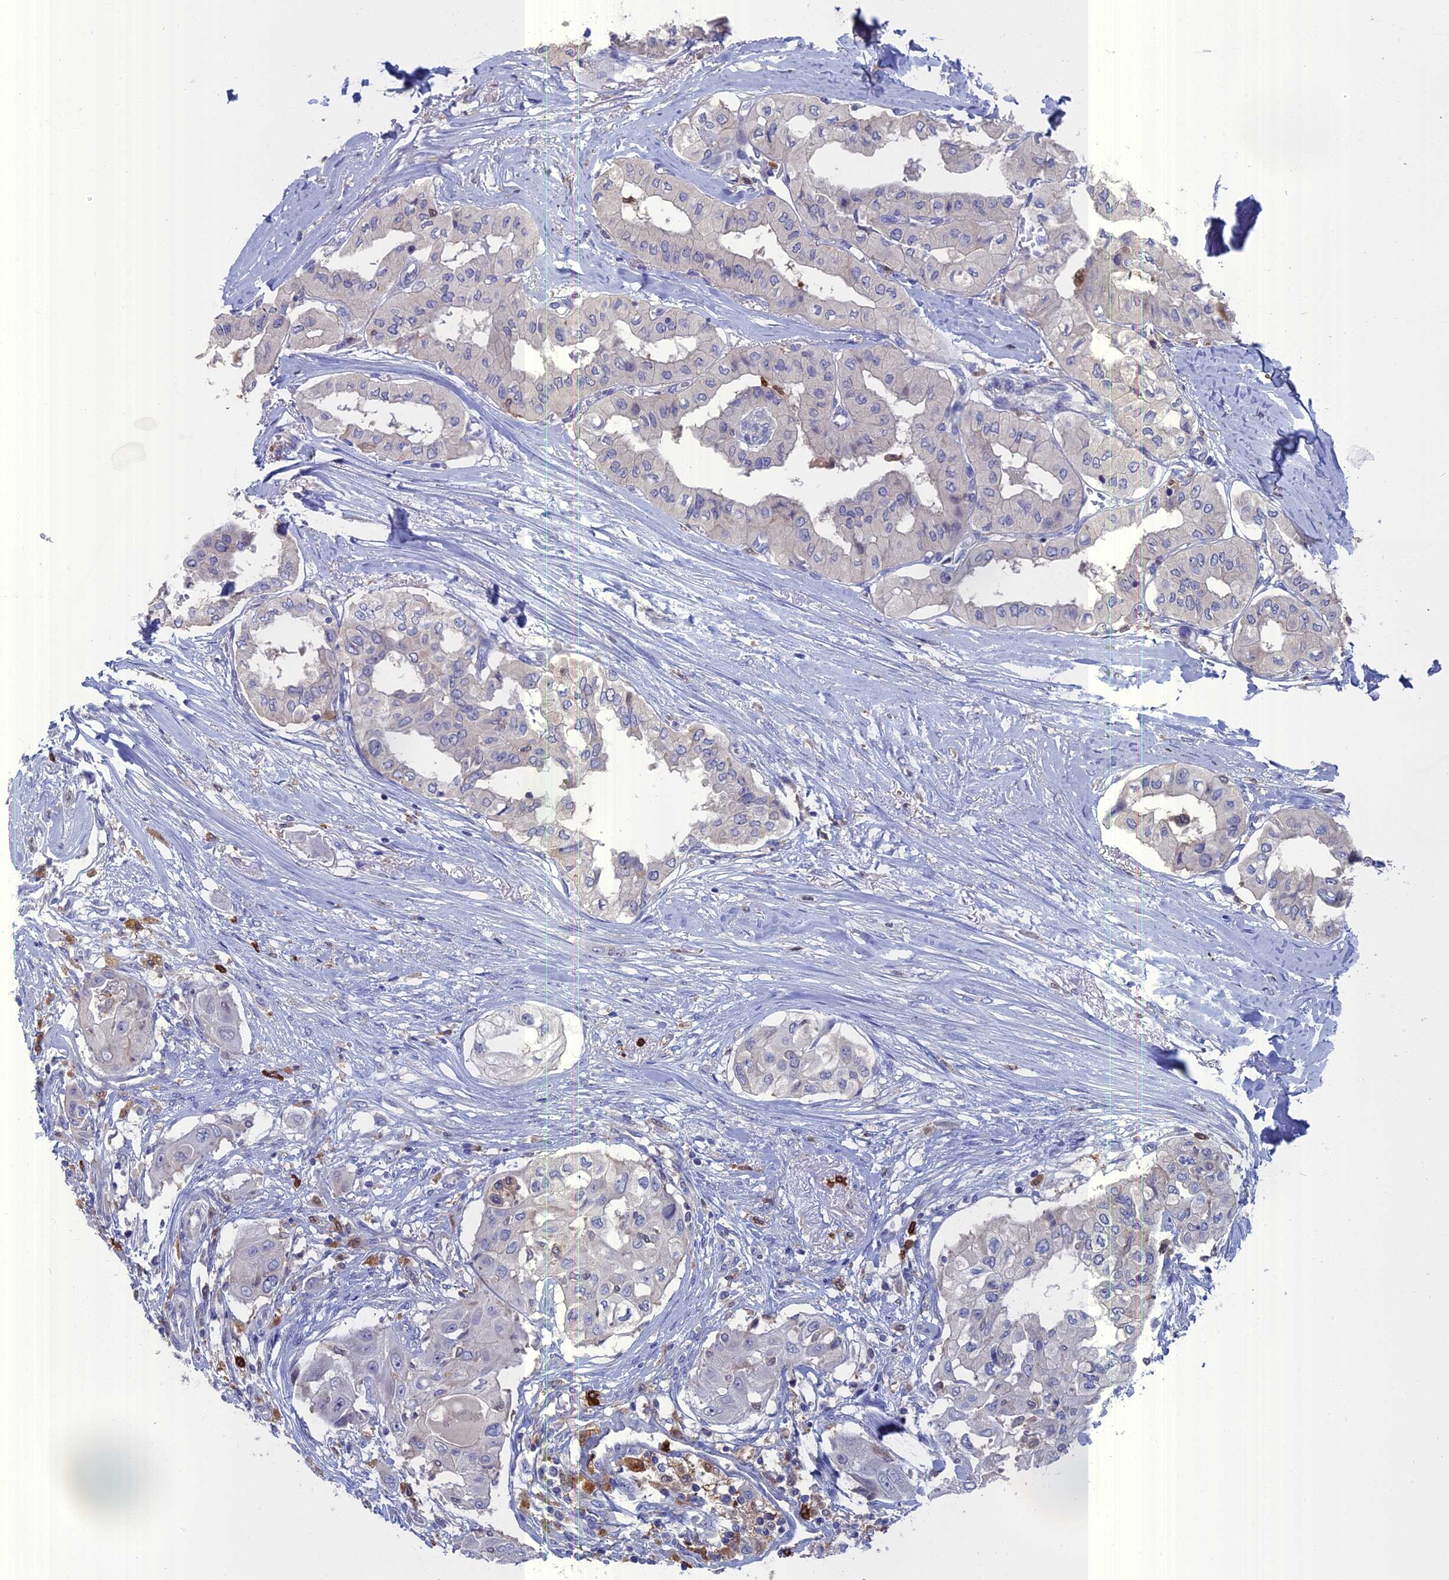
{"staining": {"intensity": "negative", "quantity": "none", "location": "none"}, "tissue": "thyroid cancer", "cell_type": "Tumor cells", "image_type": "cancer", "snomed": [{"axis": "morphology", "description": "Papillary adenocarcinoma, NOS"}, {"axis": "topography", "description": "Thyroid gland"}], "caption": "IHC photomicrograph of papillary adenocarcinoma (thyroid) stained for a protein (brown), which exhibits no expression in tumor cells. (DAB IHC visualized using brightfield microscopy, high magnification).", "gene": "NCF4", "patient": {"sex": "female", "age": 59}}